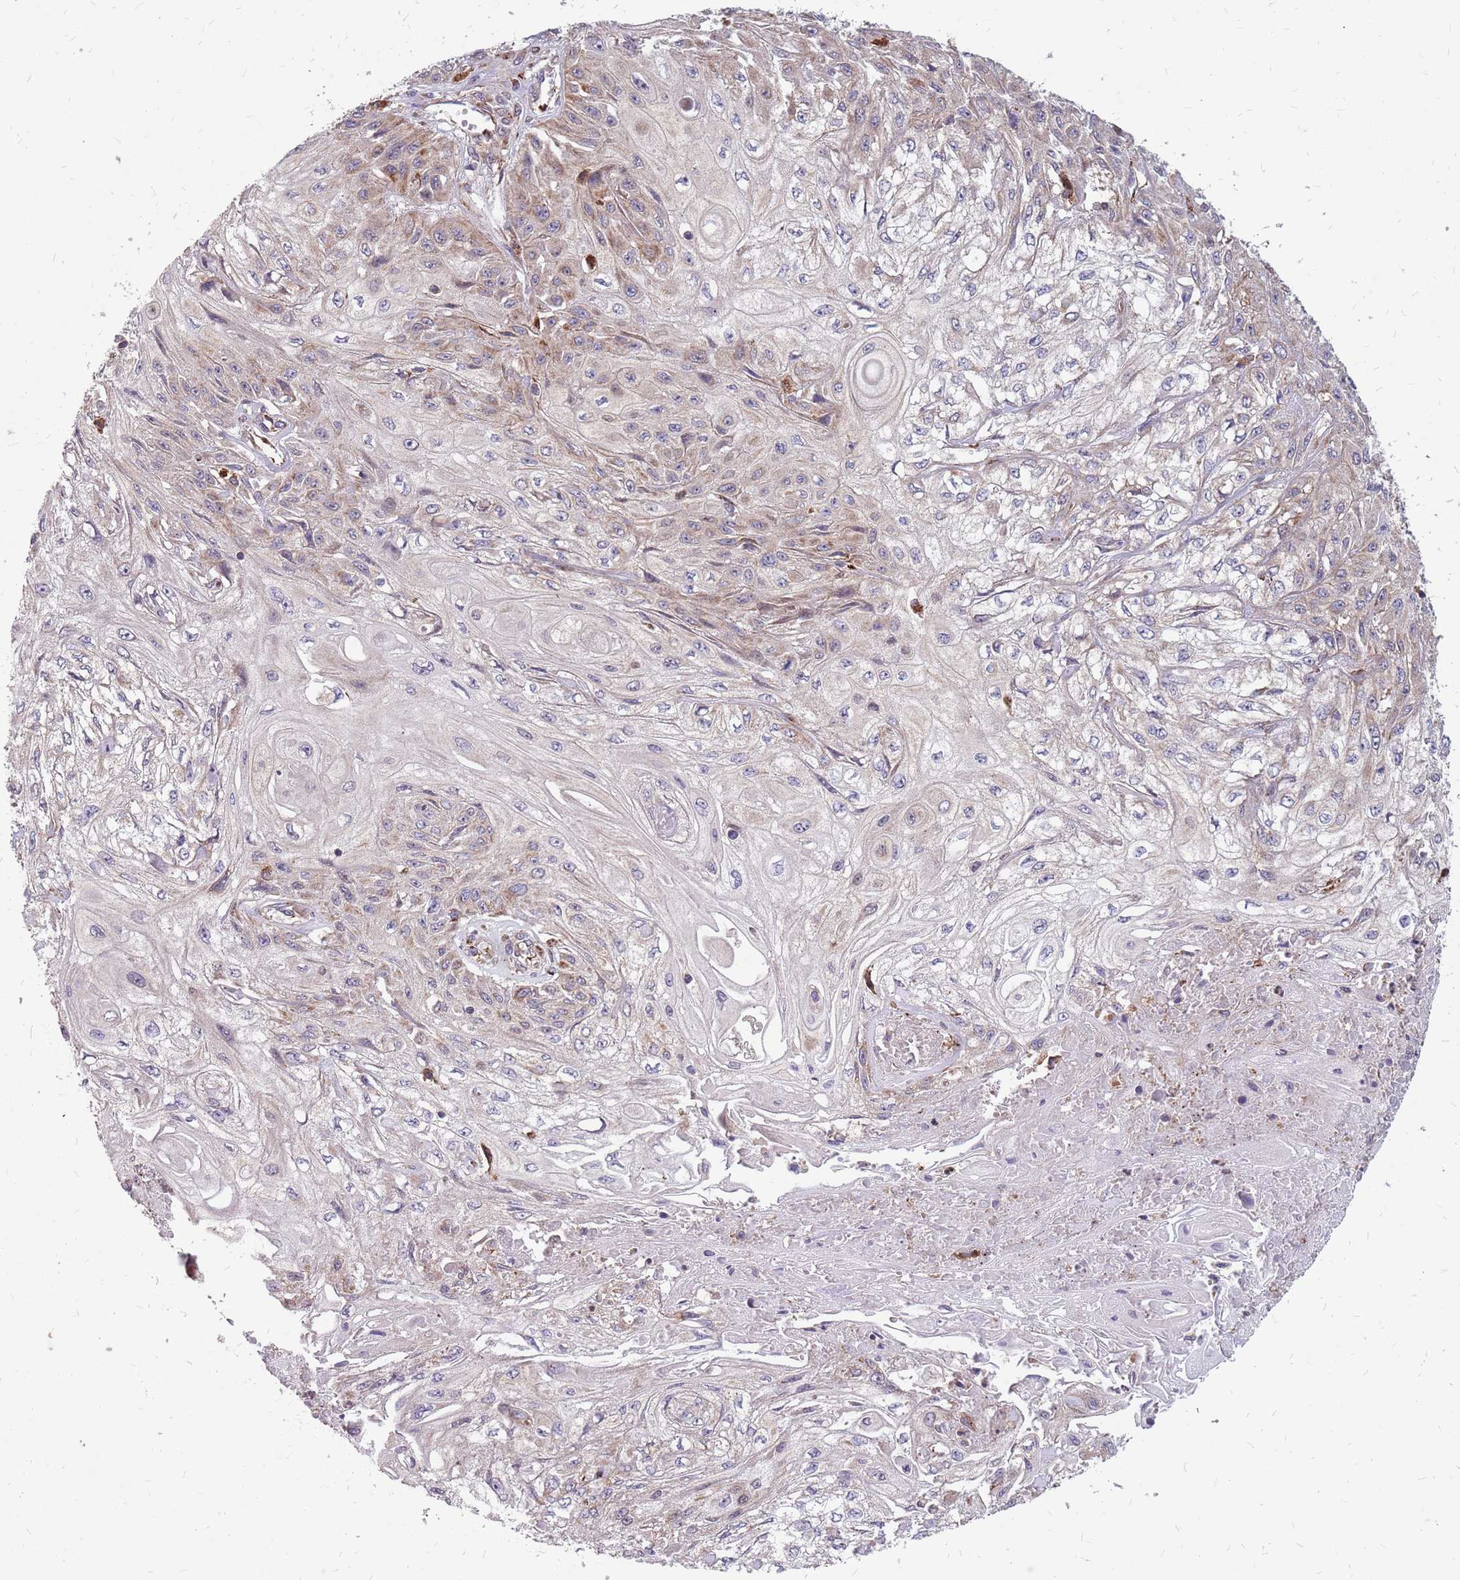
{"staining": {"intensity": "moderate", "quantity": "<25%", "location": "cytoplasmic/membranous"}, "tissue": "skin cancer", "cell_type": "Tumor cells", "image_type": "cancer", "snomed": [{"axis": "morphology", "description": "Squamous cell carcinoma, NOS"}, {"axis": "morphology", "description": "Squamous cell carcinoma, metastatic, NOS"}, {"axis": "topography", "description": "Skin"}, {"axis": "topography", "description": "Lymph node"}], "caption": "There is low levels of moderate cytoplasmic/membranous positivity in tumor cells of metastatic squamous cell carcinoma (skin), as demonstrated by immunohistochemical staining (brown color).", "gene": "NME4", "patient": {"sex": "male", "age": 75}}